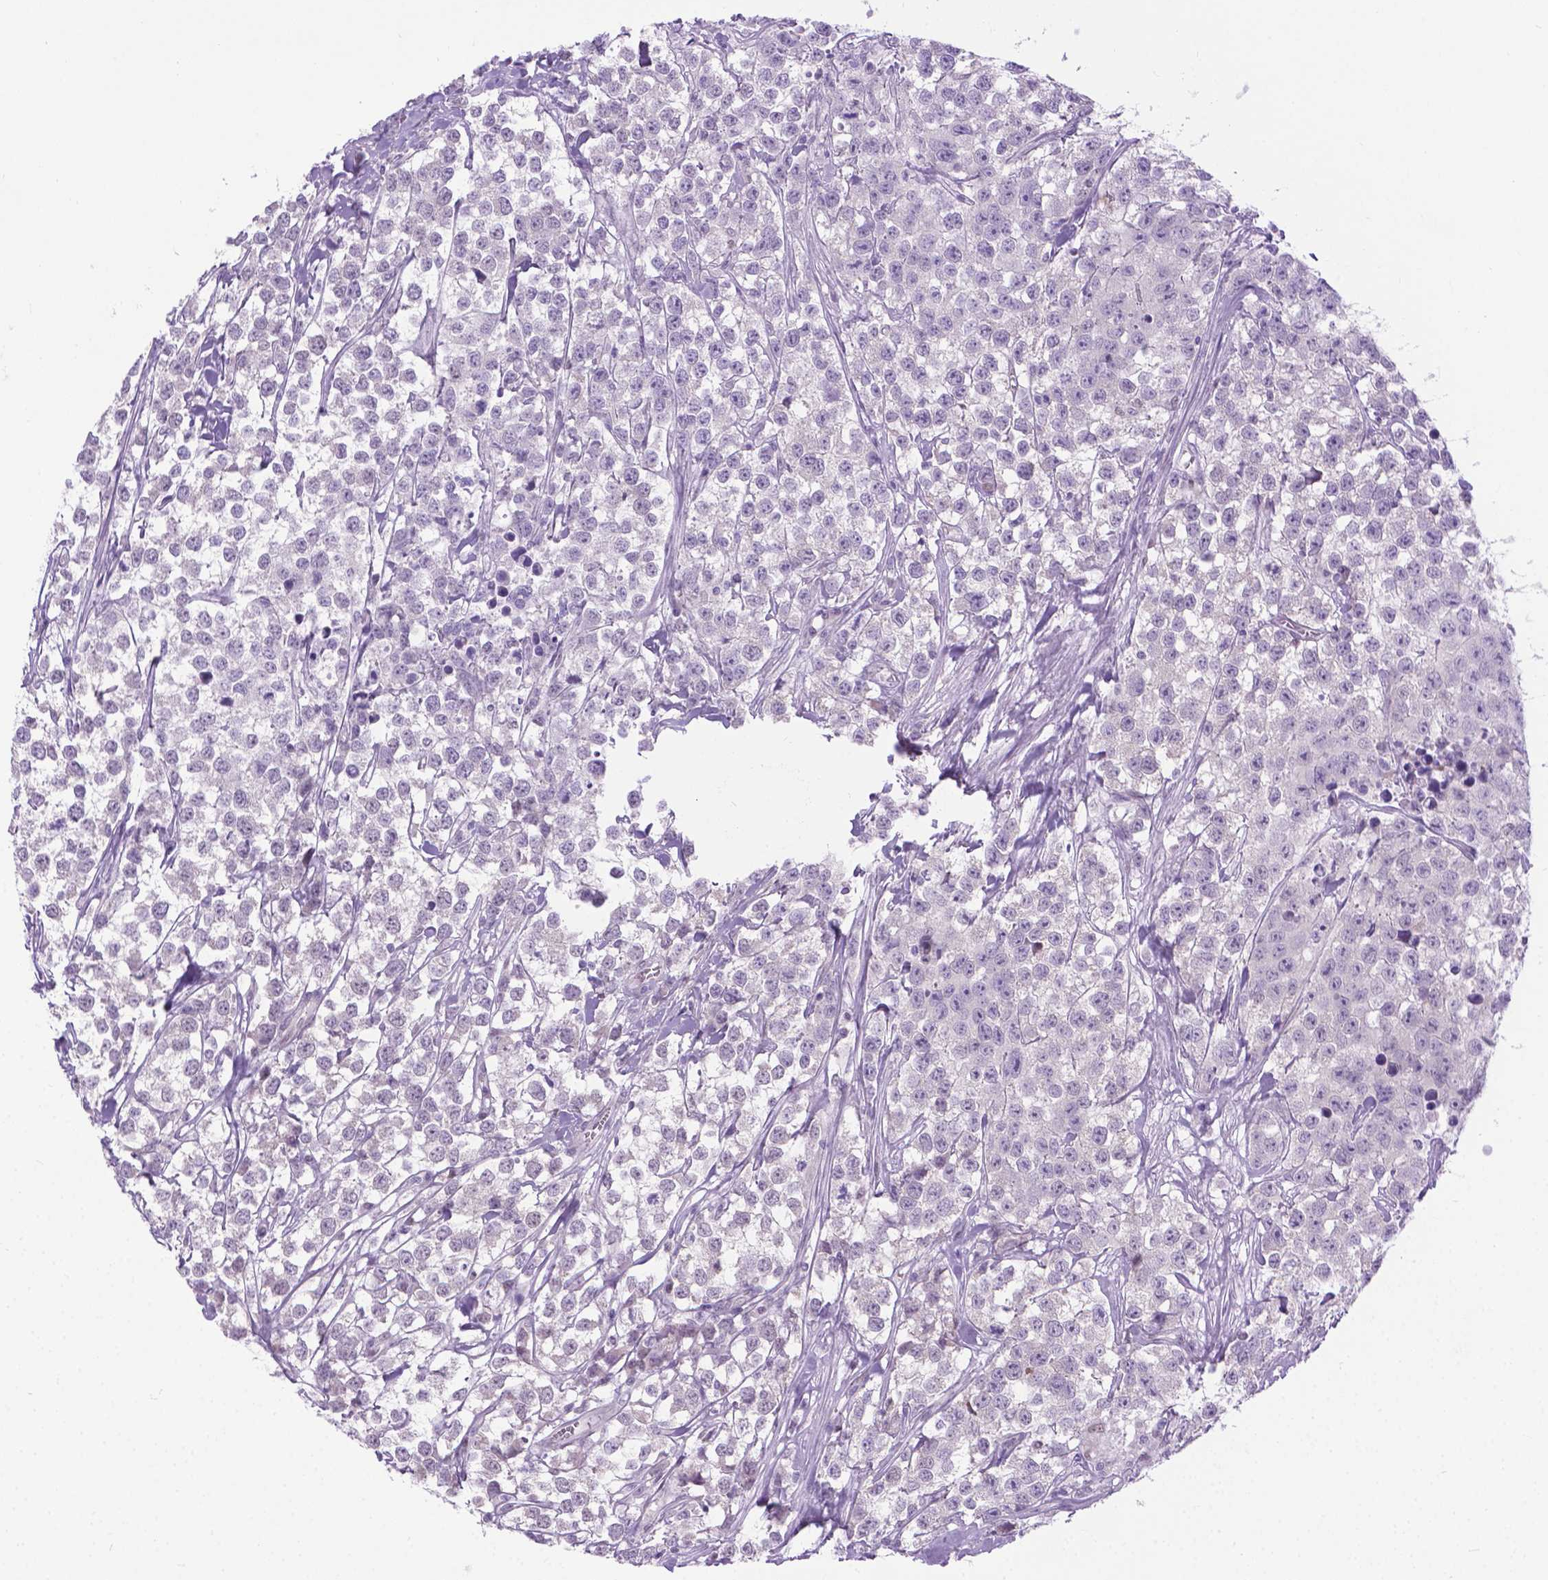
{"staining": {"intensity": "negative", "quantity": "none", "location": "none"}, "tissue": "testis cancer", "cell_type": "Tumor cells", "image_type": "cancer", "snomed": [{"axis": "morphology", "description": "Seminoma, NOS"}, {"axis": "topography", "description": "Testis"}], "caption": "DAB (3,3'-diaminobenzidine) immunohistochemical staining of seminoma (testis) displays no significant positivity in tumor cells.", "gene": "APCDD1L", "patient": {"sex": "male", "age": 59}}